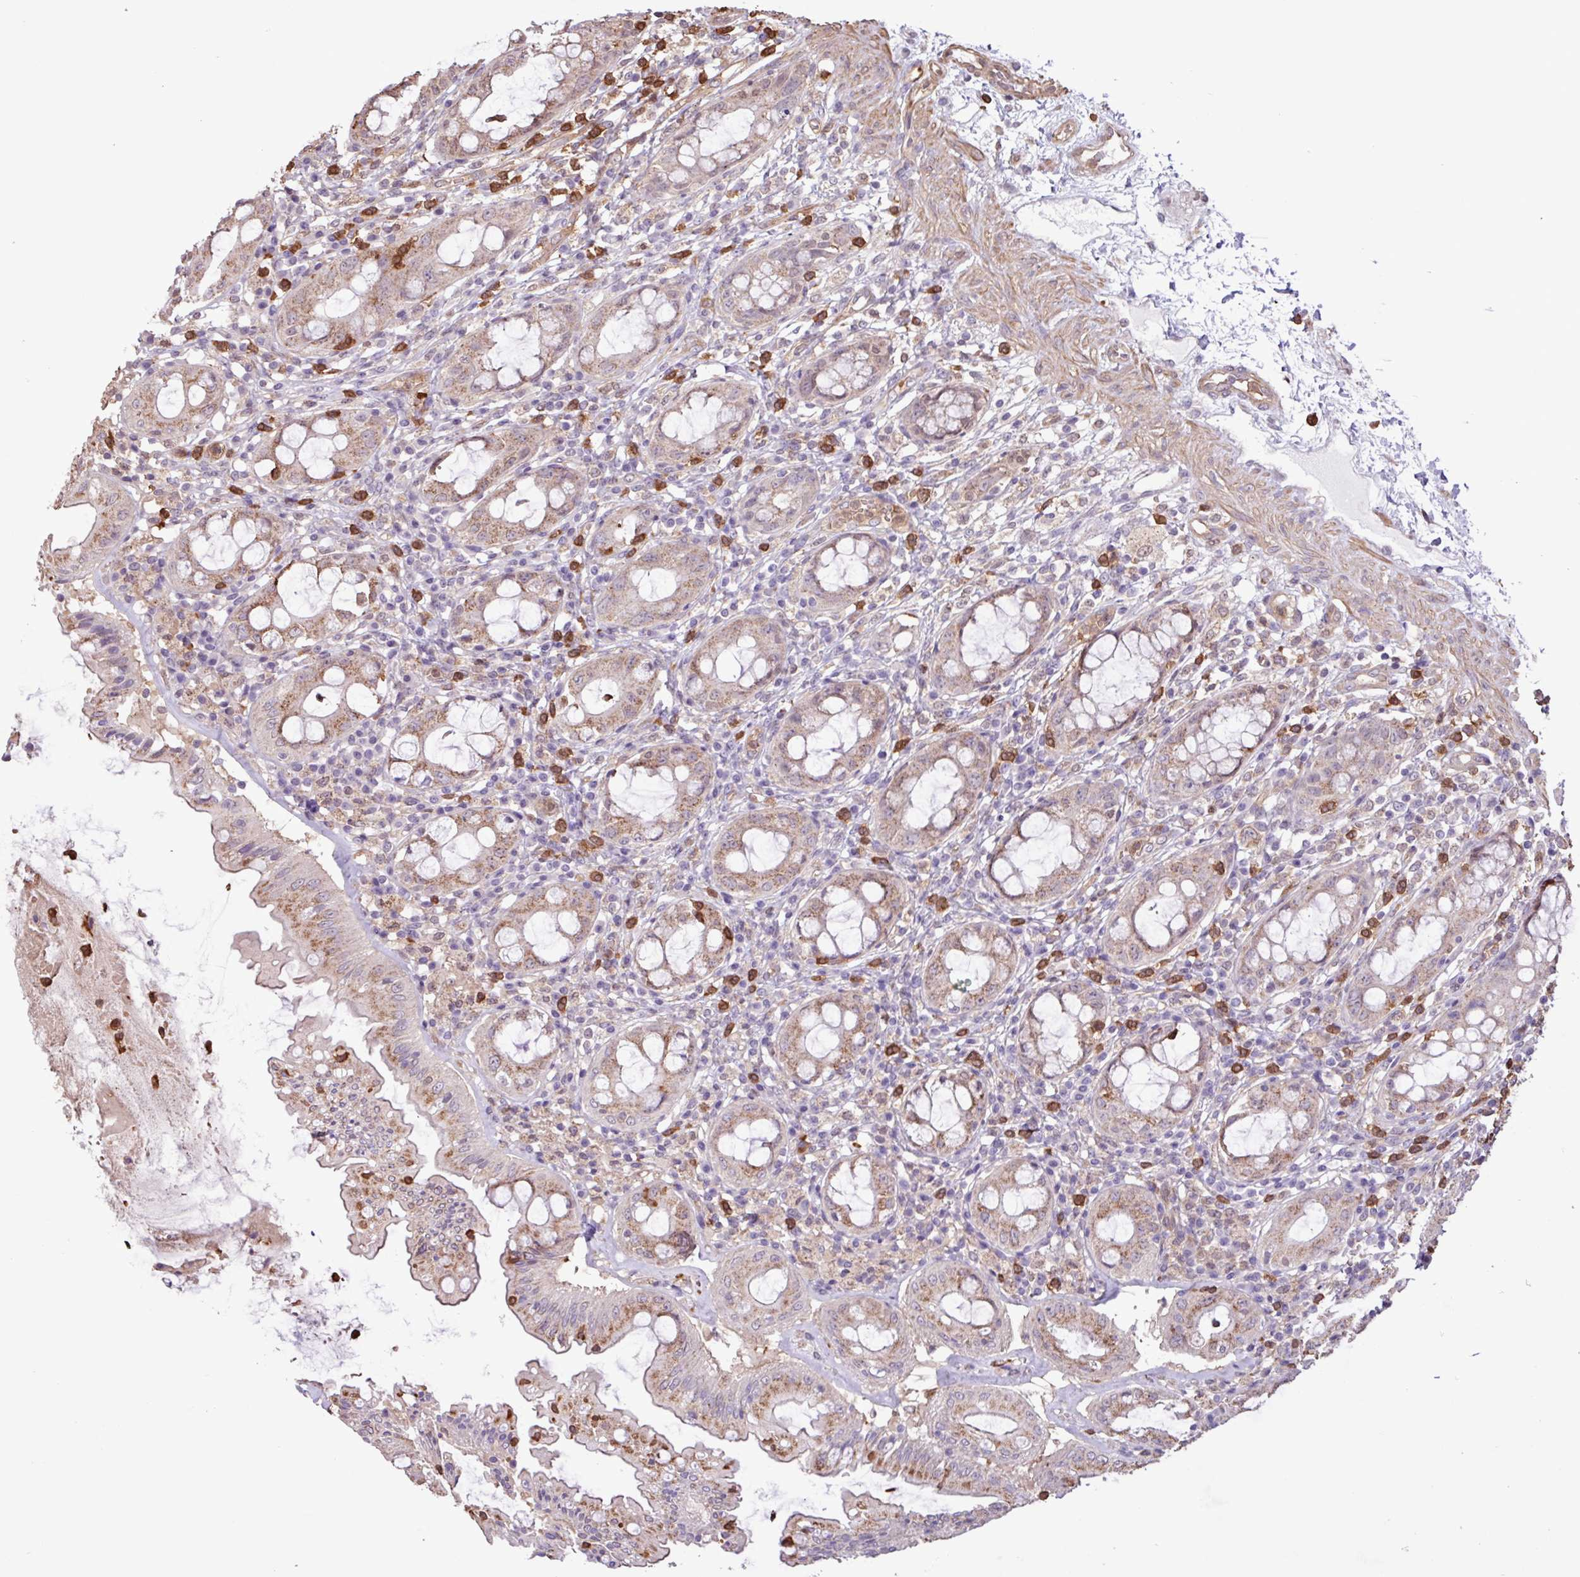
{"staining": {"intensity": "weak", "quantity": ">75%", "location": "cytoplasmic/membranous"}, "tissue": "rectum", "cell_type": "Glandular cells", "image_type": "normal", "snomed": [{"axis": "morphology", "description": "Normal tissue, NOS"}, {"axis": "topography", "description": "Rectum"}], "caption": "Immunohistochemical staining of normal rectum displays >75% levels of weak cytoplasmic/membranous protein staining in about >75% of glandular cells. Using DAB (3,3'-diaminobenzidine) (brown) and hematoxylin (blue) stains, captured at high magnification using brightfield microscopy.", "gene": "CHST11", "patient": {"sex": "female", "age": 57}}